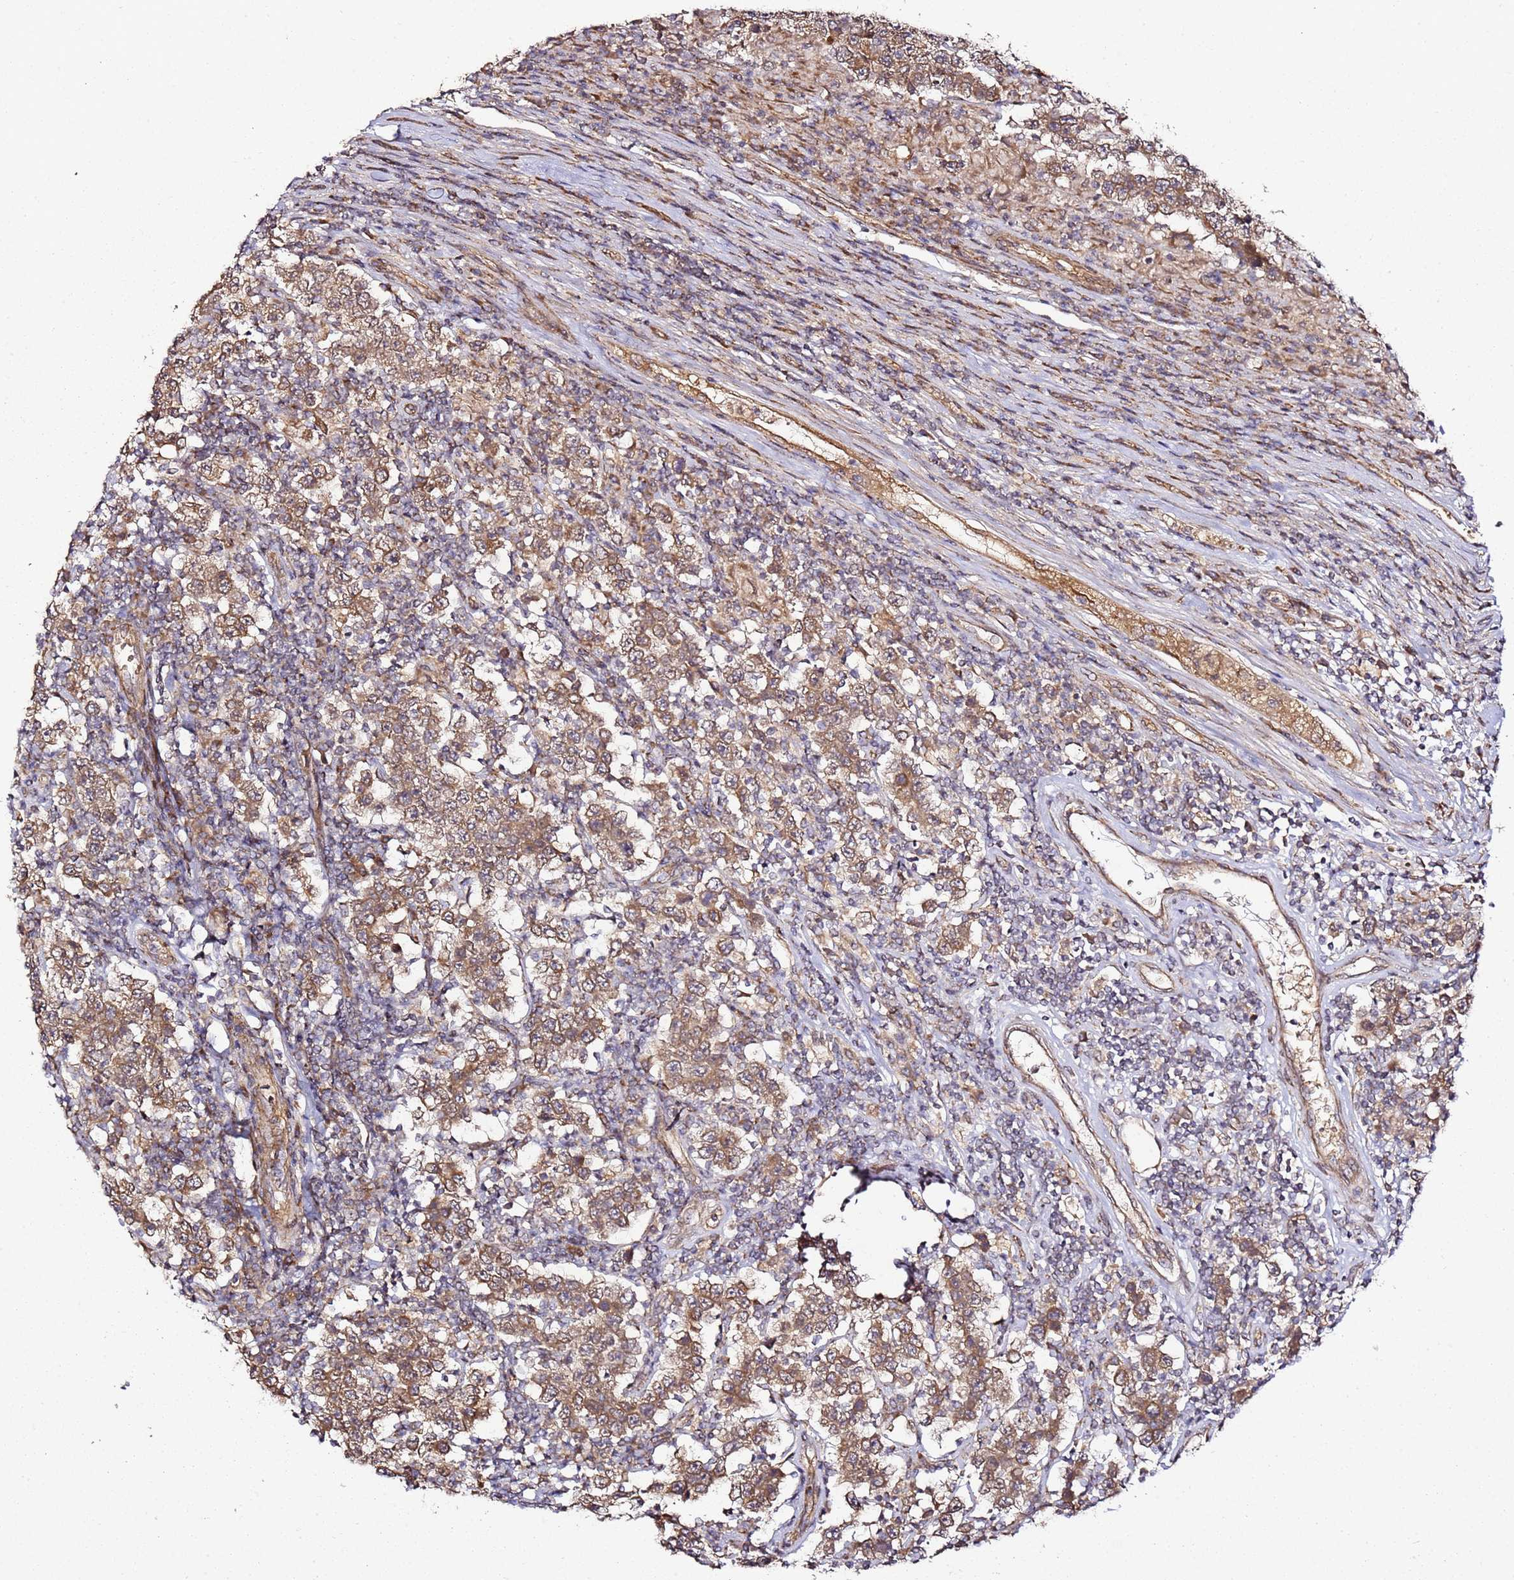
{"staining": {"intensity": "moderate", "quantity": ">75%", "location": "cytoplasmic/membranous"}, "tissue": "testis cancer", "cell_type": "Tumor cells", "image_type": "cancer", "snomed": [{"axis": "morphology", "description": "Normal tissue, NOS"}, {"axis": "morphology", "description": "Urothelial carcinoma, High grade"}, {"axis": "morphology", "description": "Seminoma, NOS"}, {"axis": "morphology", "description": "Carcinoma, Embryonal, NOS"}, {"axis": "topography", "description": "Urinary bladder"}, {"axis": "topography", "description": "Testis"}], "caption": "Immunohistochemistry (IHC) histopathology image of neoplastic tissue: human embryonal carcinoma (testis) stained using IHC shows medium levels of moderate protein expression localized specifically in the cytoplasmic/membranous of tumor cells, appearing as a cytoplasmic/membranous brown color.", "gene": "TM2D2", "patient": {"sex": "male", "age": 41}}